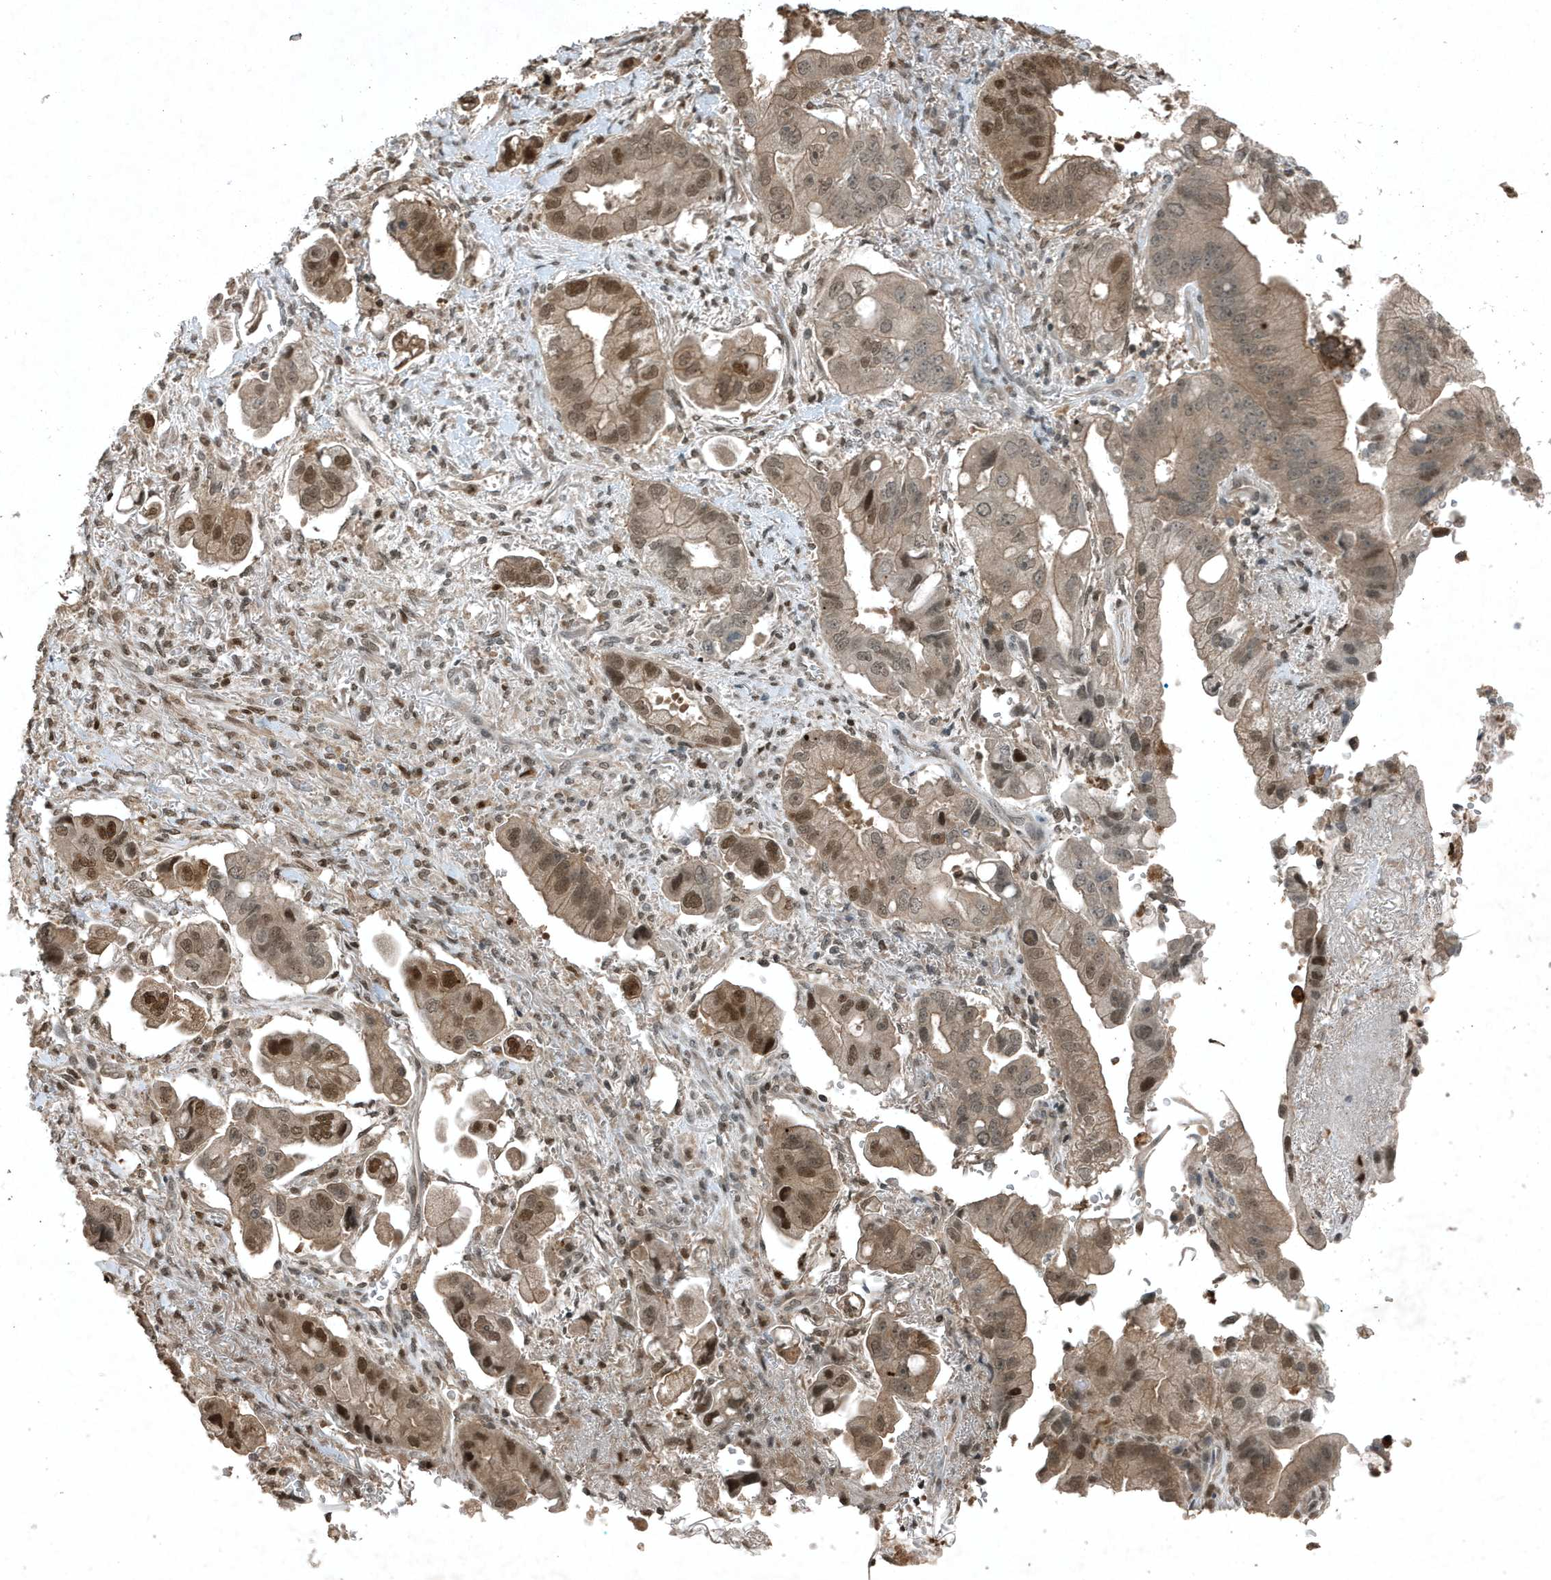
{"staining": {"intensity": "moderate", "quantity": ">75%", "location": "cytoplasmic/membranous,nuclear"}, "tissue": "stomach cancer", "cell_type": "Tumor cells", "image_type": "cancer", "snomed": [{"axis": "morphology", "description": "Adenocarcinoma, NOS"}, {"axis": "topography", "description": "Stomach"}], "caption": "This photomicrograph demonstrates immunohistochemistry (IHC) staining of human stomach adenocarcinoma, with medium moderate cytoplasmic/membranous and nuclear positivity in approximately >75% of tumor cells.", "gene": "HSPA1A", "patient": {"sex": "male", "age": 62}}